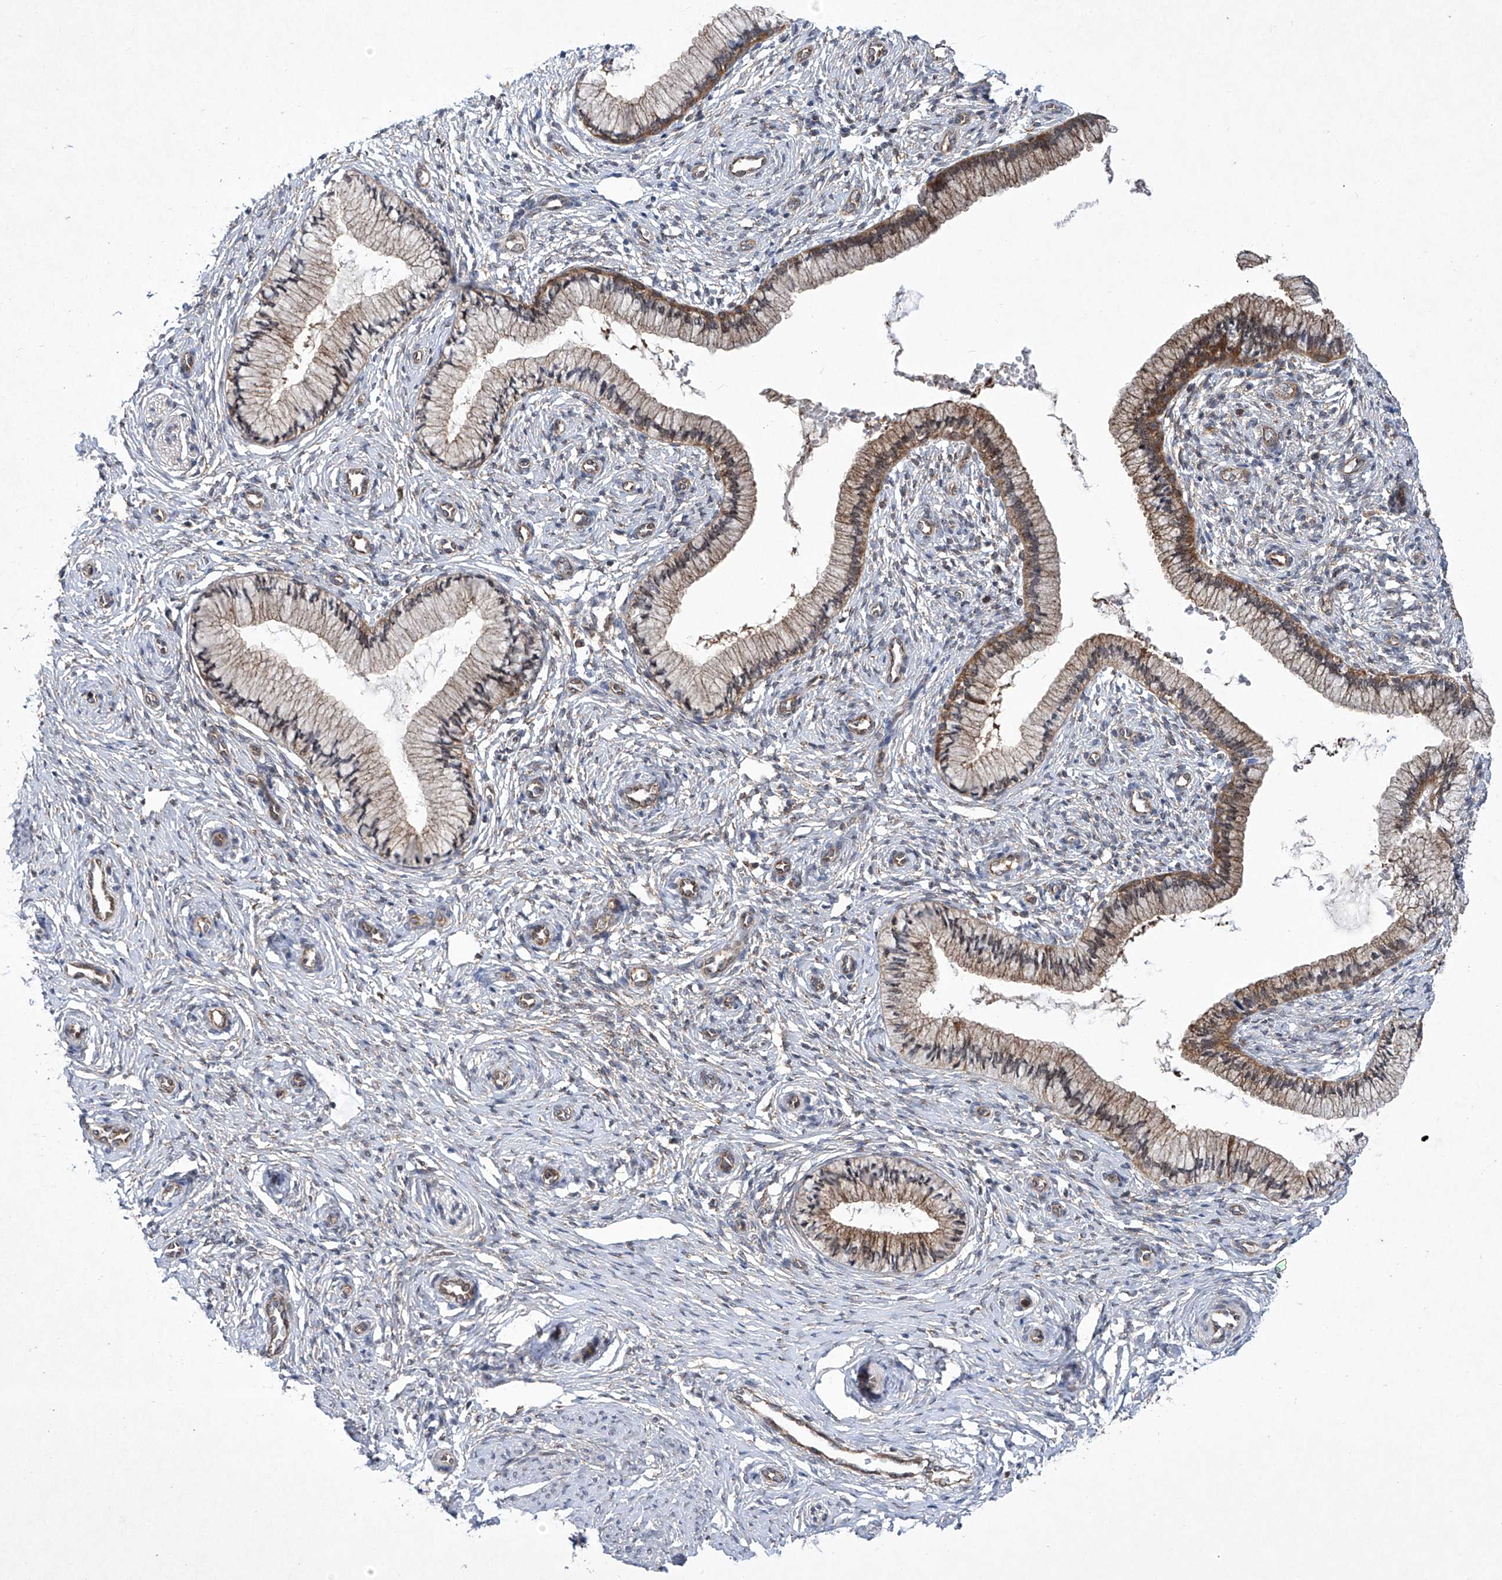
{"staining": {"intensity": "moderate", "quantity": "25%-75%", "location": "cytoplasmic/membranous"}, "tissue": "cervix", "cell_type": "Glandular cells", "image_type": "normal", "snomed": [{"axis": "morphology", "description": "Normal tissue, NOS"}, {"axis": "topography", "description": "Cervix"}], "caption": "A brown stain labels moderate cytoplasmic/membranous expression of a protein in glandular cells of unremarkable human cervix.", "gene": "CISH", "patient": {"sex": "female", "age": 27}}